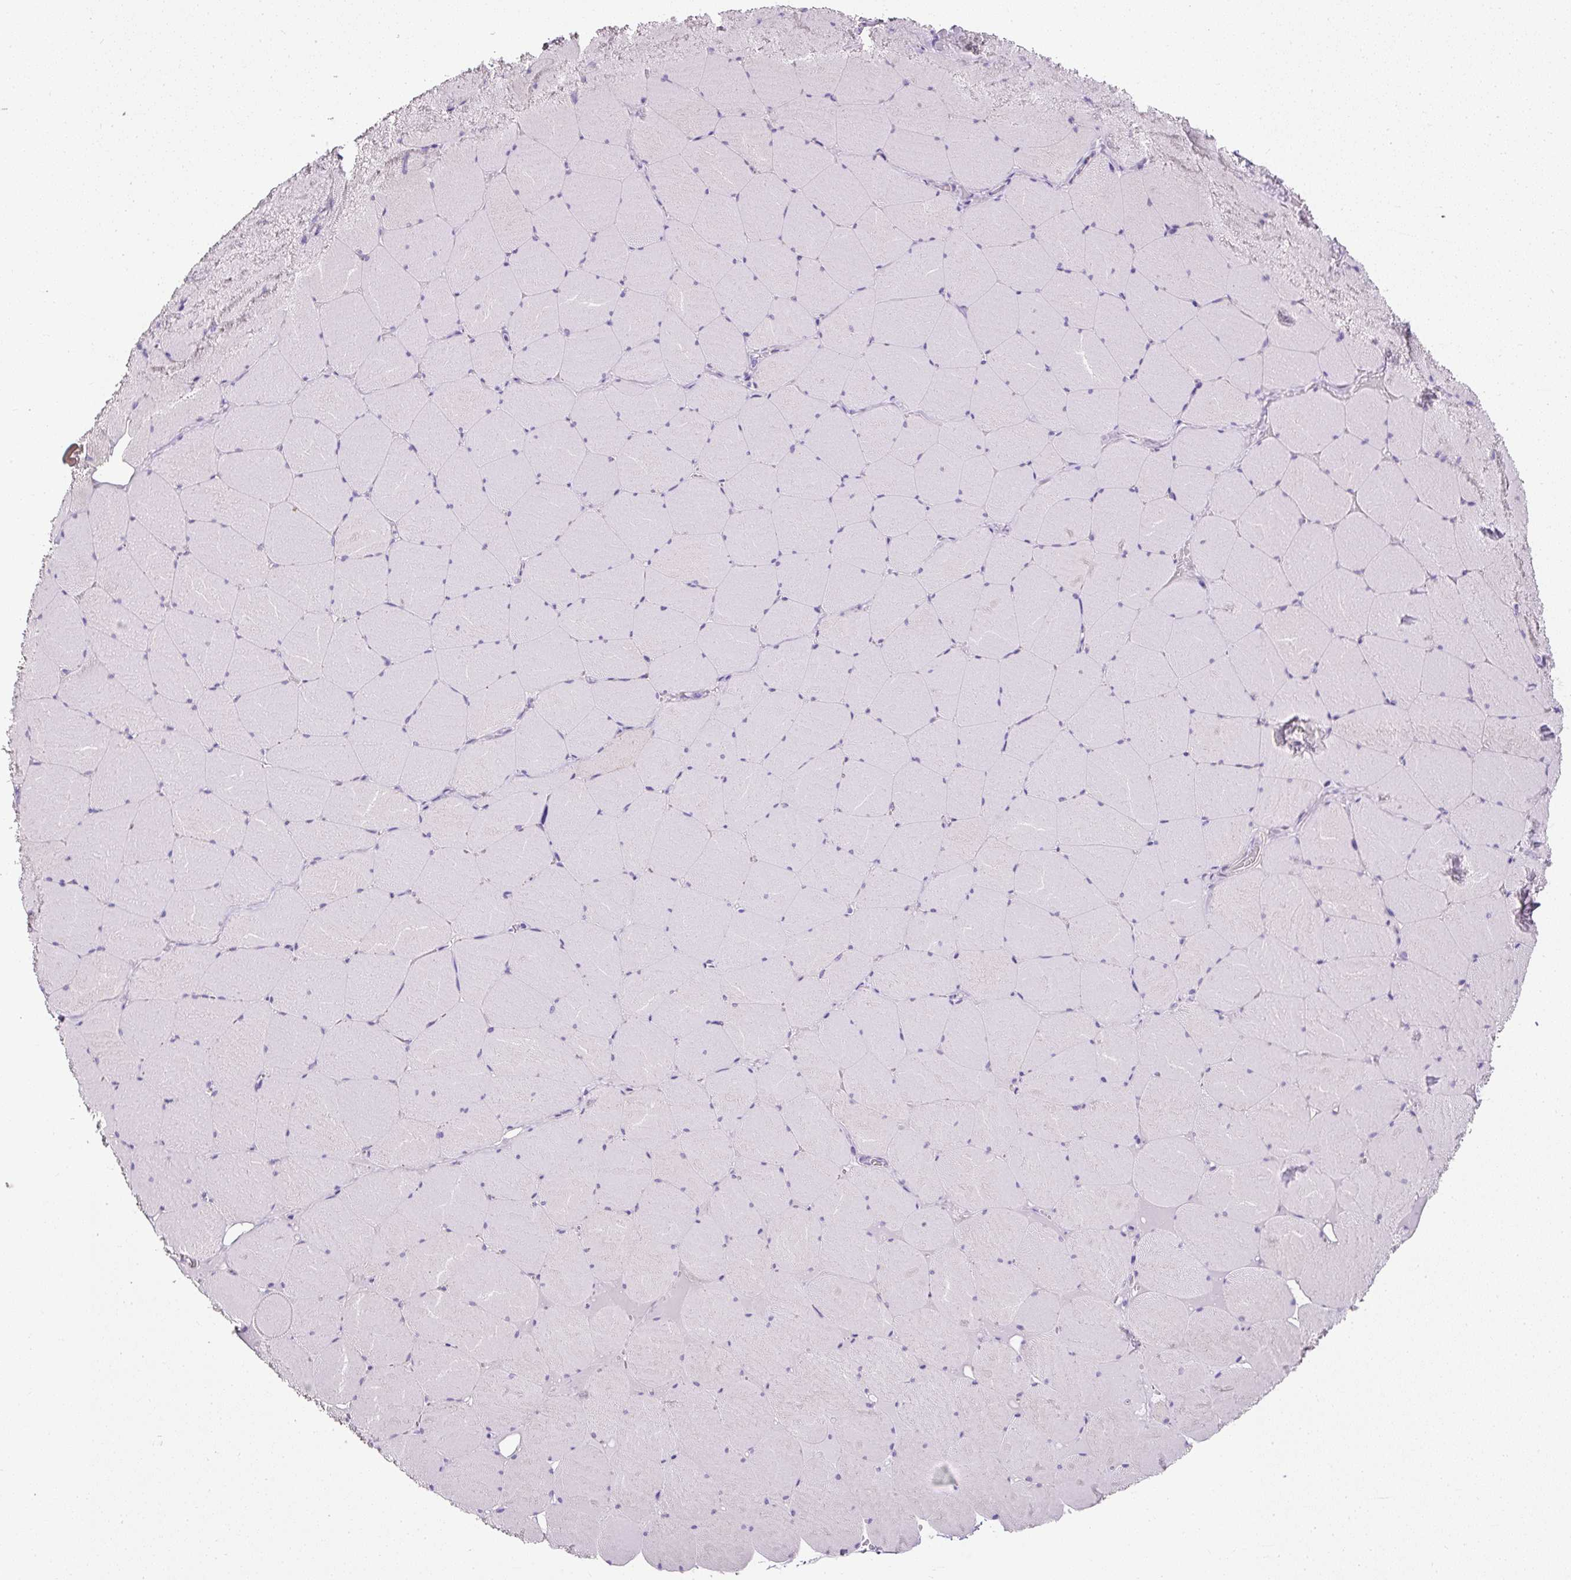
{"staining": {"intensity": "weak", "quantity": "25%-75%", "location": "cytoplasmic/membranous"}, "tissue": "skeletal muscle", "cell_type": "Myocytes", "image_type": "normal", "snomed": [{"axis": "morphology", "description": "Normal tissue, NOS"}, {"axis": "topography", "description": "Skeletal muscle"}, {"axis": "topography", "description": "Head-Neck"}], "caption": "DAB (3,3'-diaminobenzidine) immunohistochemical staining of benign human skeletal muscle demonstrates weak cytoplasmic/membranous protein positivity in about 25%-75% of myocytes. (IHC, brightfield microscopy, high magnification).", "gene": "C2CD4C", "patient": {"sex": "male", "age": 66}}